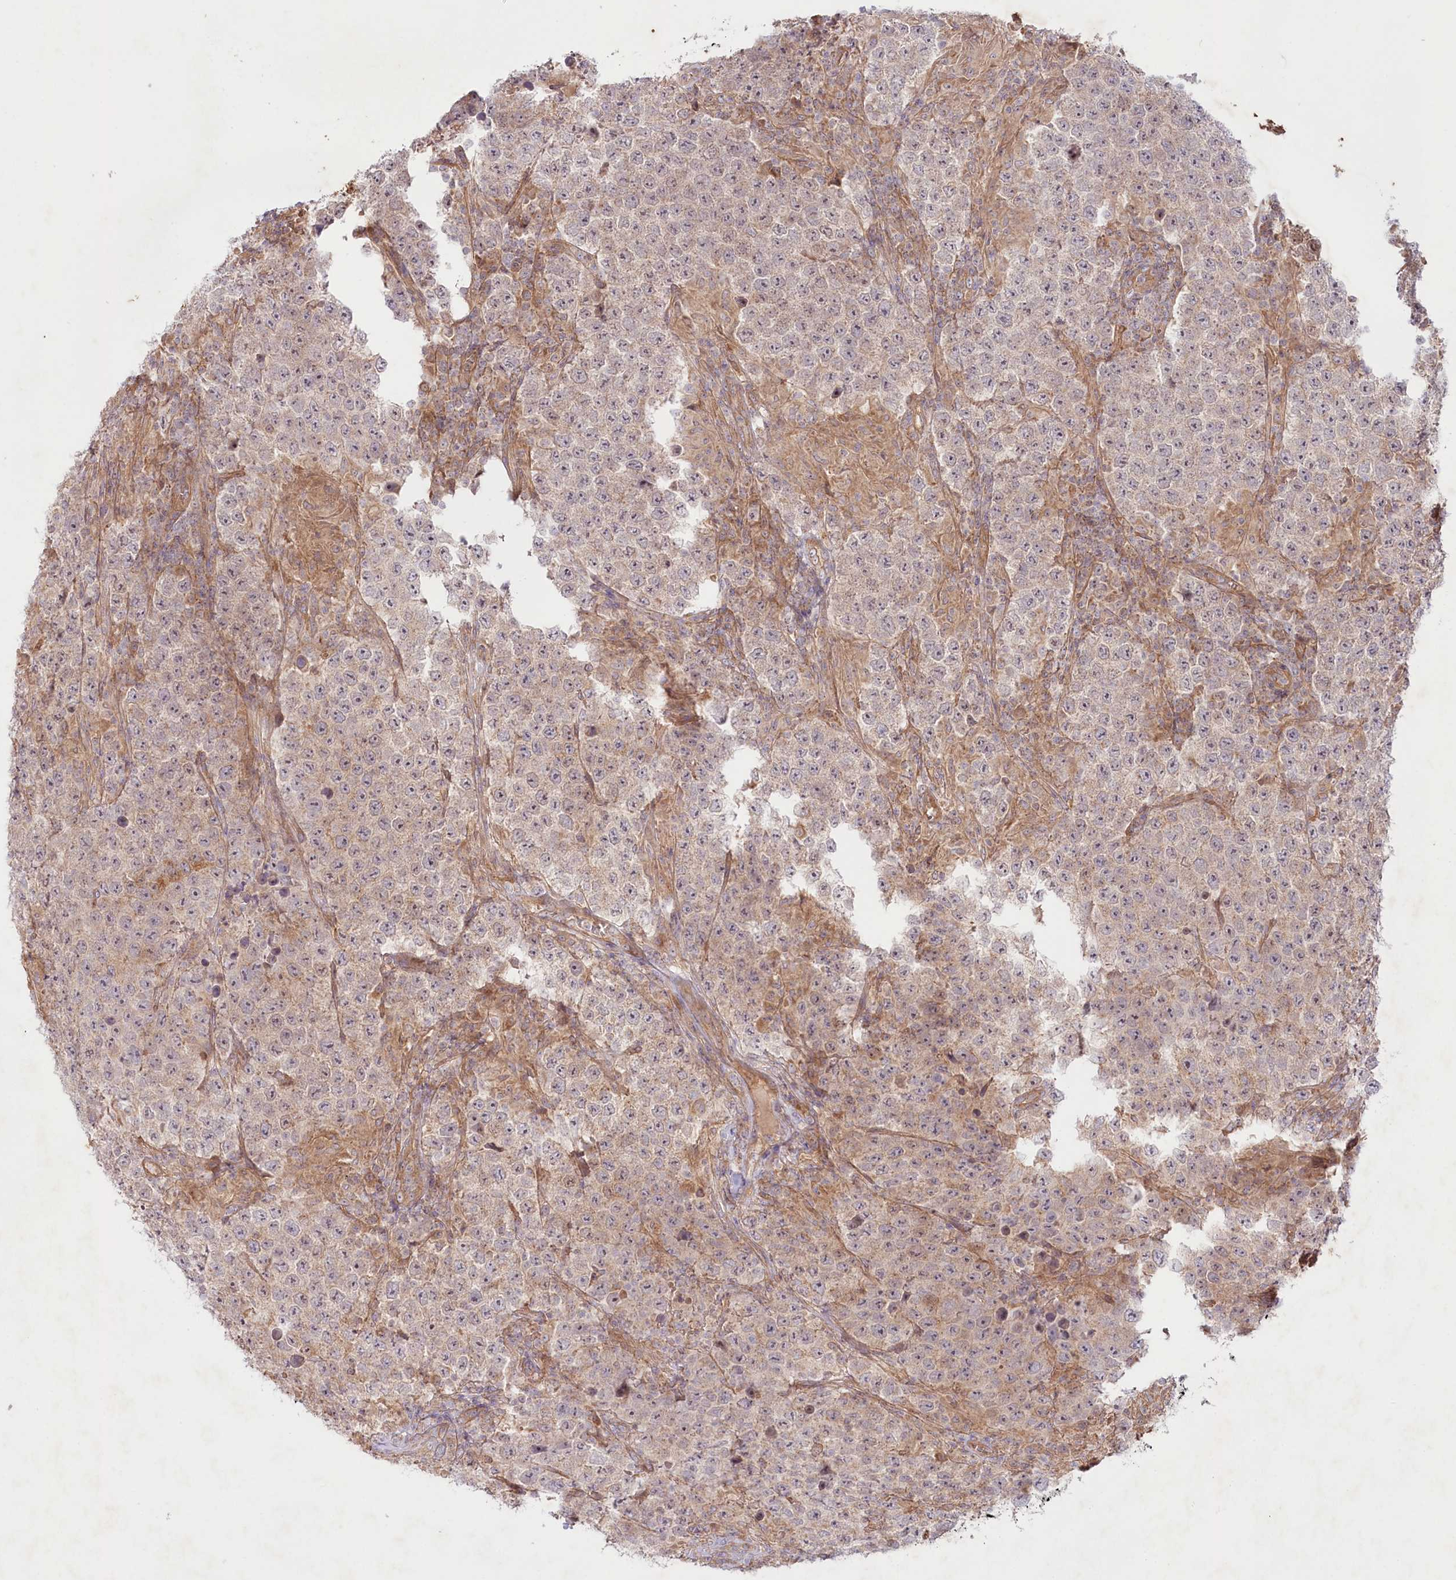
{"staining": {"intensity": "weak", "quantity": "25%-75%", "location": "cytoplasmic/membranous"}, "tissue": "testis cancer", "cell_type": "Tumor cells", "image_type": "cancer", "snomed": [{"axis": "morphology", "description": "Normal tissue, NOS"}, {"axis": "morphology", "description": "Urothelial carcinoma, High grade"}, {"axis": "morphology", "description": "Seminoma, NOS"}, {"axis": "morphology", "description": "Carcinoma, Embryonal, NOS"}, {"axis": "topography", "description": "Urinary bladder"}, {"axis": "topography", "description": "Testis"}], "caption": "Immunohistochemistry staining of testis cancer (seminoma), which demonstrates low levels of weak cytoplasmic/membranous expression in about 25%-75% of tumor cells indicating weak cytoplasmic/membranous protein expression. The staining was performed using DAB (3,3'-diaminobenzidine) (brown) for protein detection and nuclei were counterstained in hematoxylin (blue).", "gene": "TNIP1", "patient": {"sex": "male", "age": 41}}